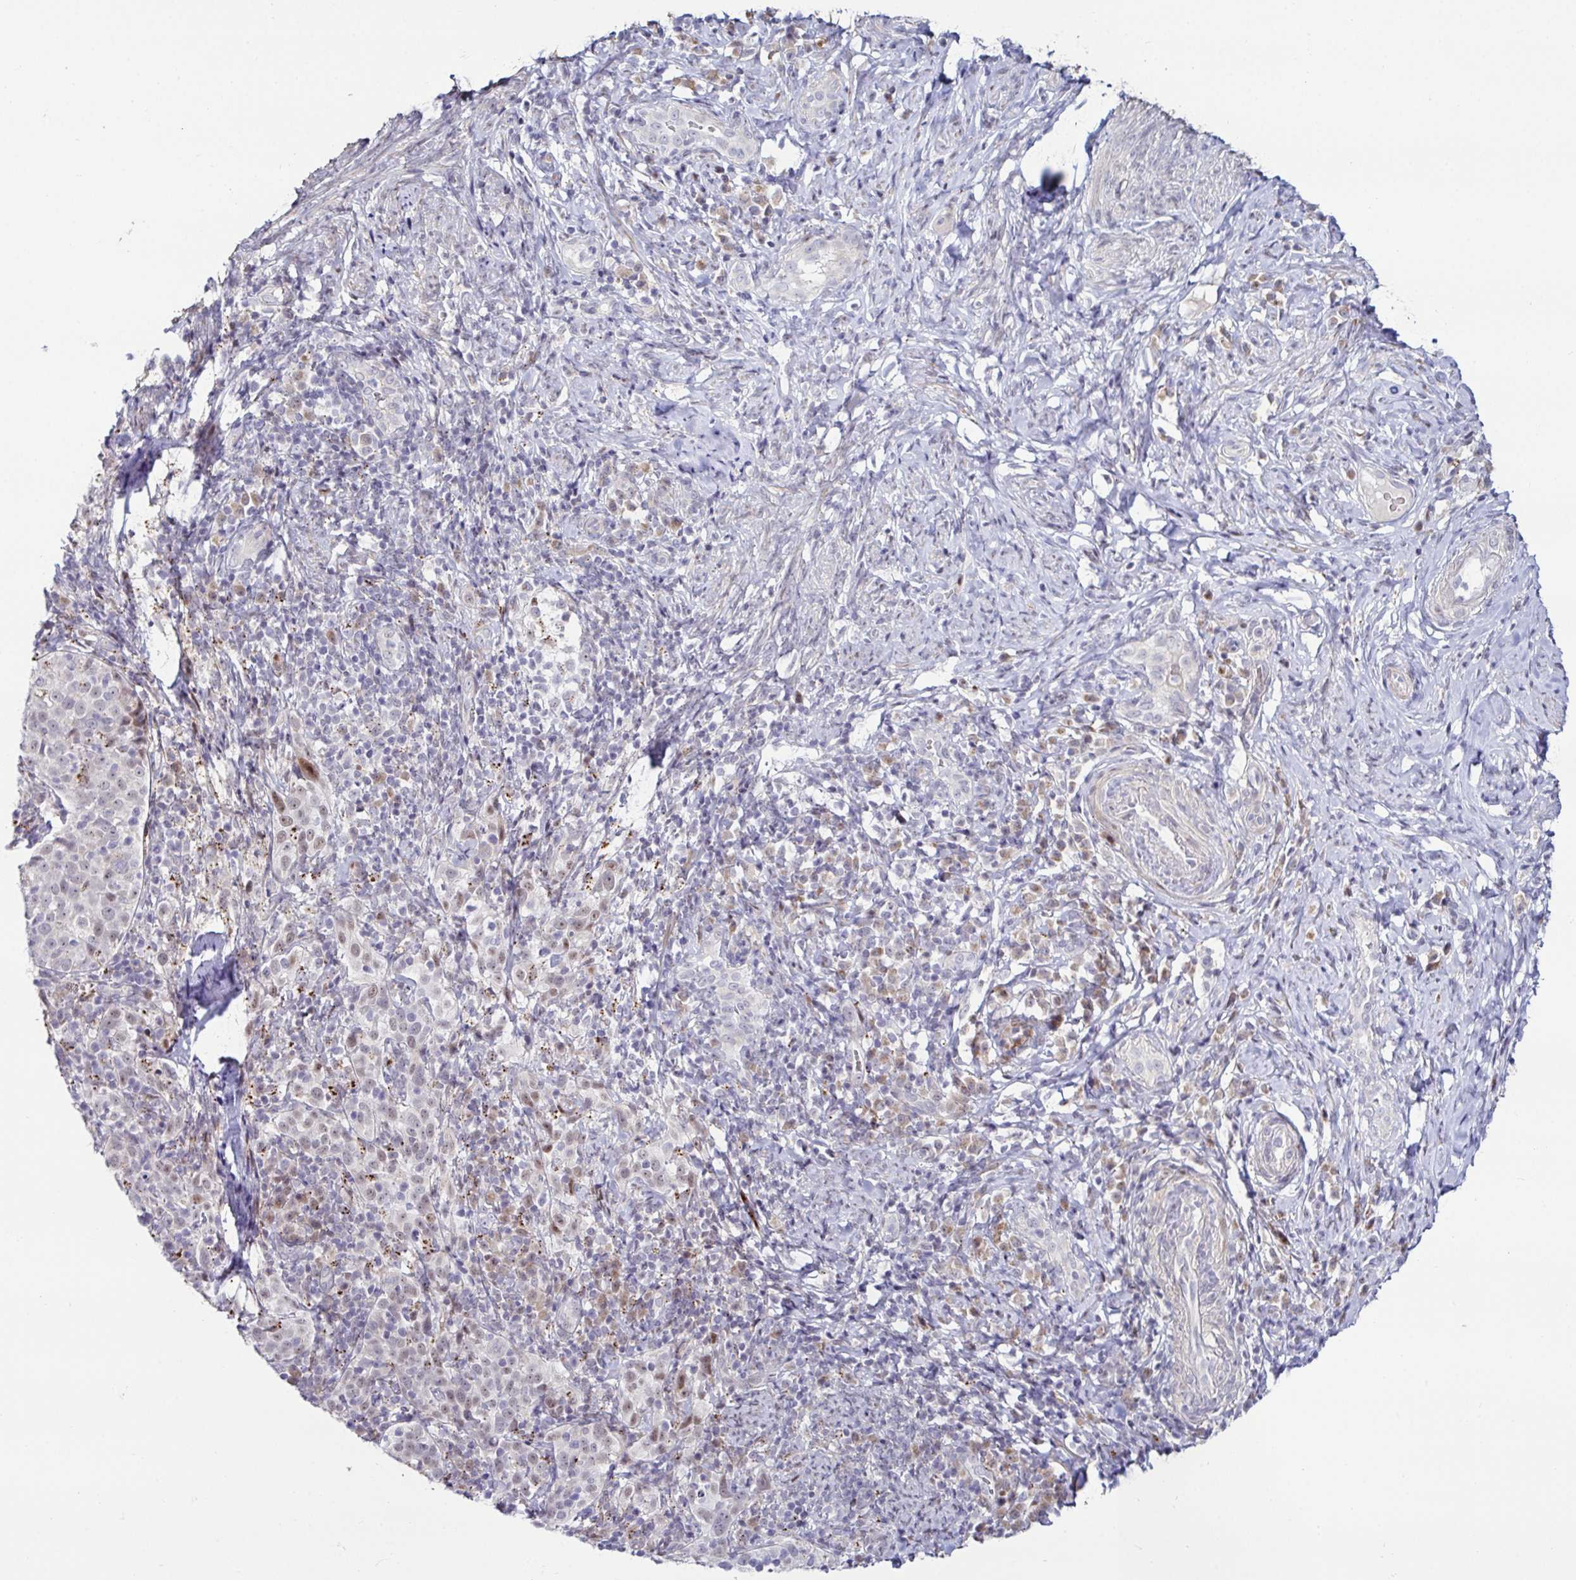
{"staining": {"intensity": "negative", "quantity": "none", "location": "none"}, "tissue": "cervical cancer", "cell_type": "Tumor cells", "image_type": "cancer", "snomed": [{"axis": "morphology", "description": "Squamous cell carcinoma, NOS"}, {"axis": "topography", "description": "Cervix"}], "caption": "An immunohistochemistry (IHC) photomicrograph of cervical cancer is shown. There is no staining in tumor cells of cervical cancer.", "gene": "DZIP1", "patient": {"sex": "female", "age": 75}}